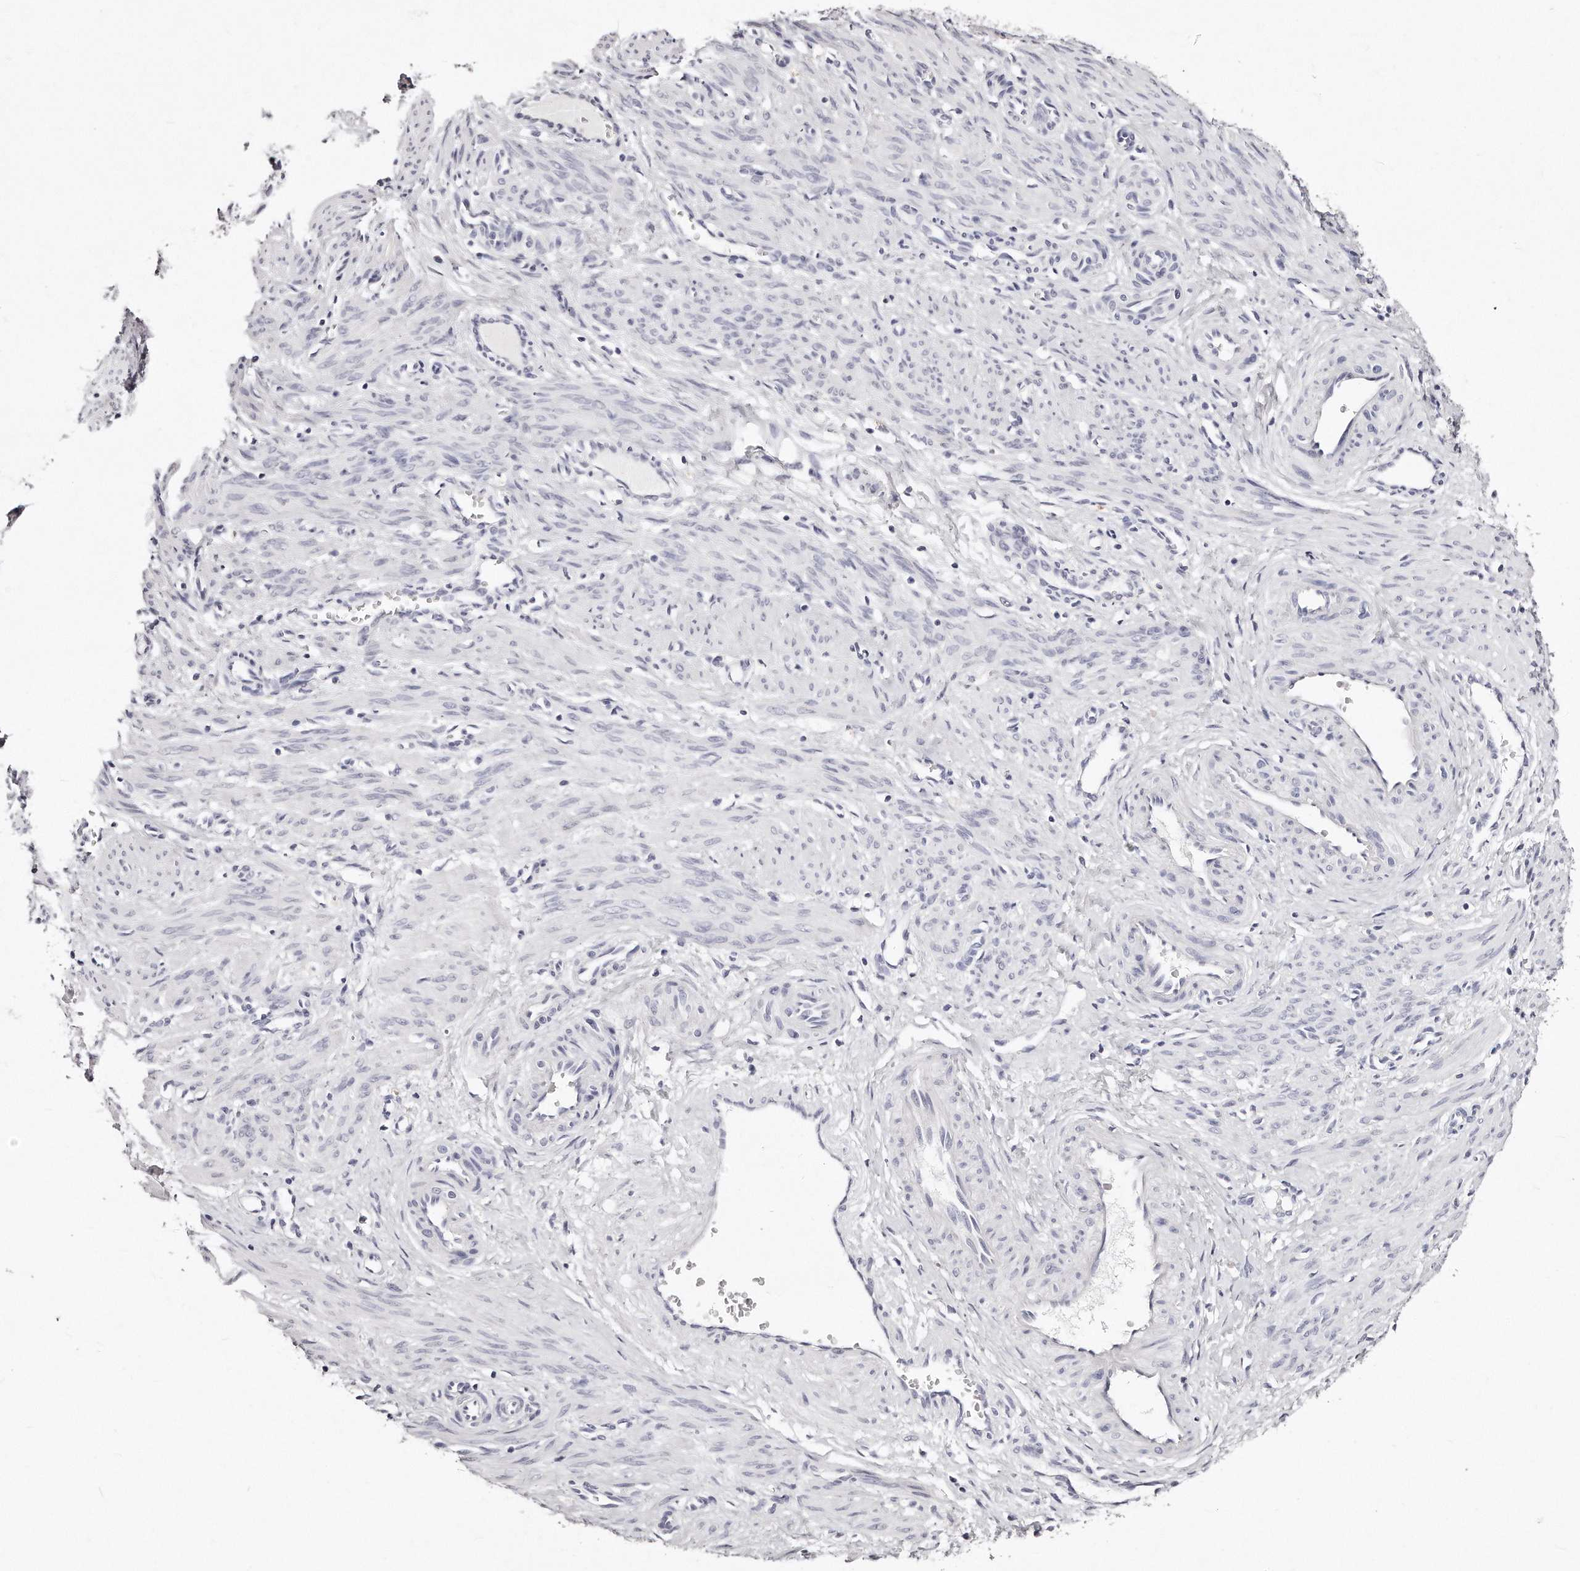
{"staining": {"intensity": "negative", "quantity": "none", "location": "none"}, "tissue": "smooth muscle", "cell_type": "Smooth muscle cells", "image_type": "normal", "snomed": [{"axis": "morphology", "description": "Normal tissue, NOS"}, {"axis": "topography", "description": "Endometrium"}], "caption": "High power microscopy histopathology image of an immunohistochemistry image of unremarkable smooth muscle, revealing no significant expression in smooth muscle cells.", "gene": "GDA", "patient": {"sex": "female", "age": 33}}